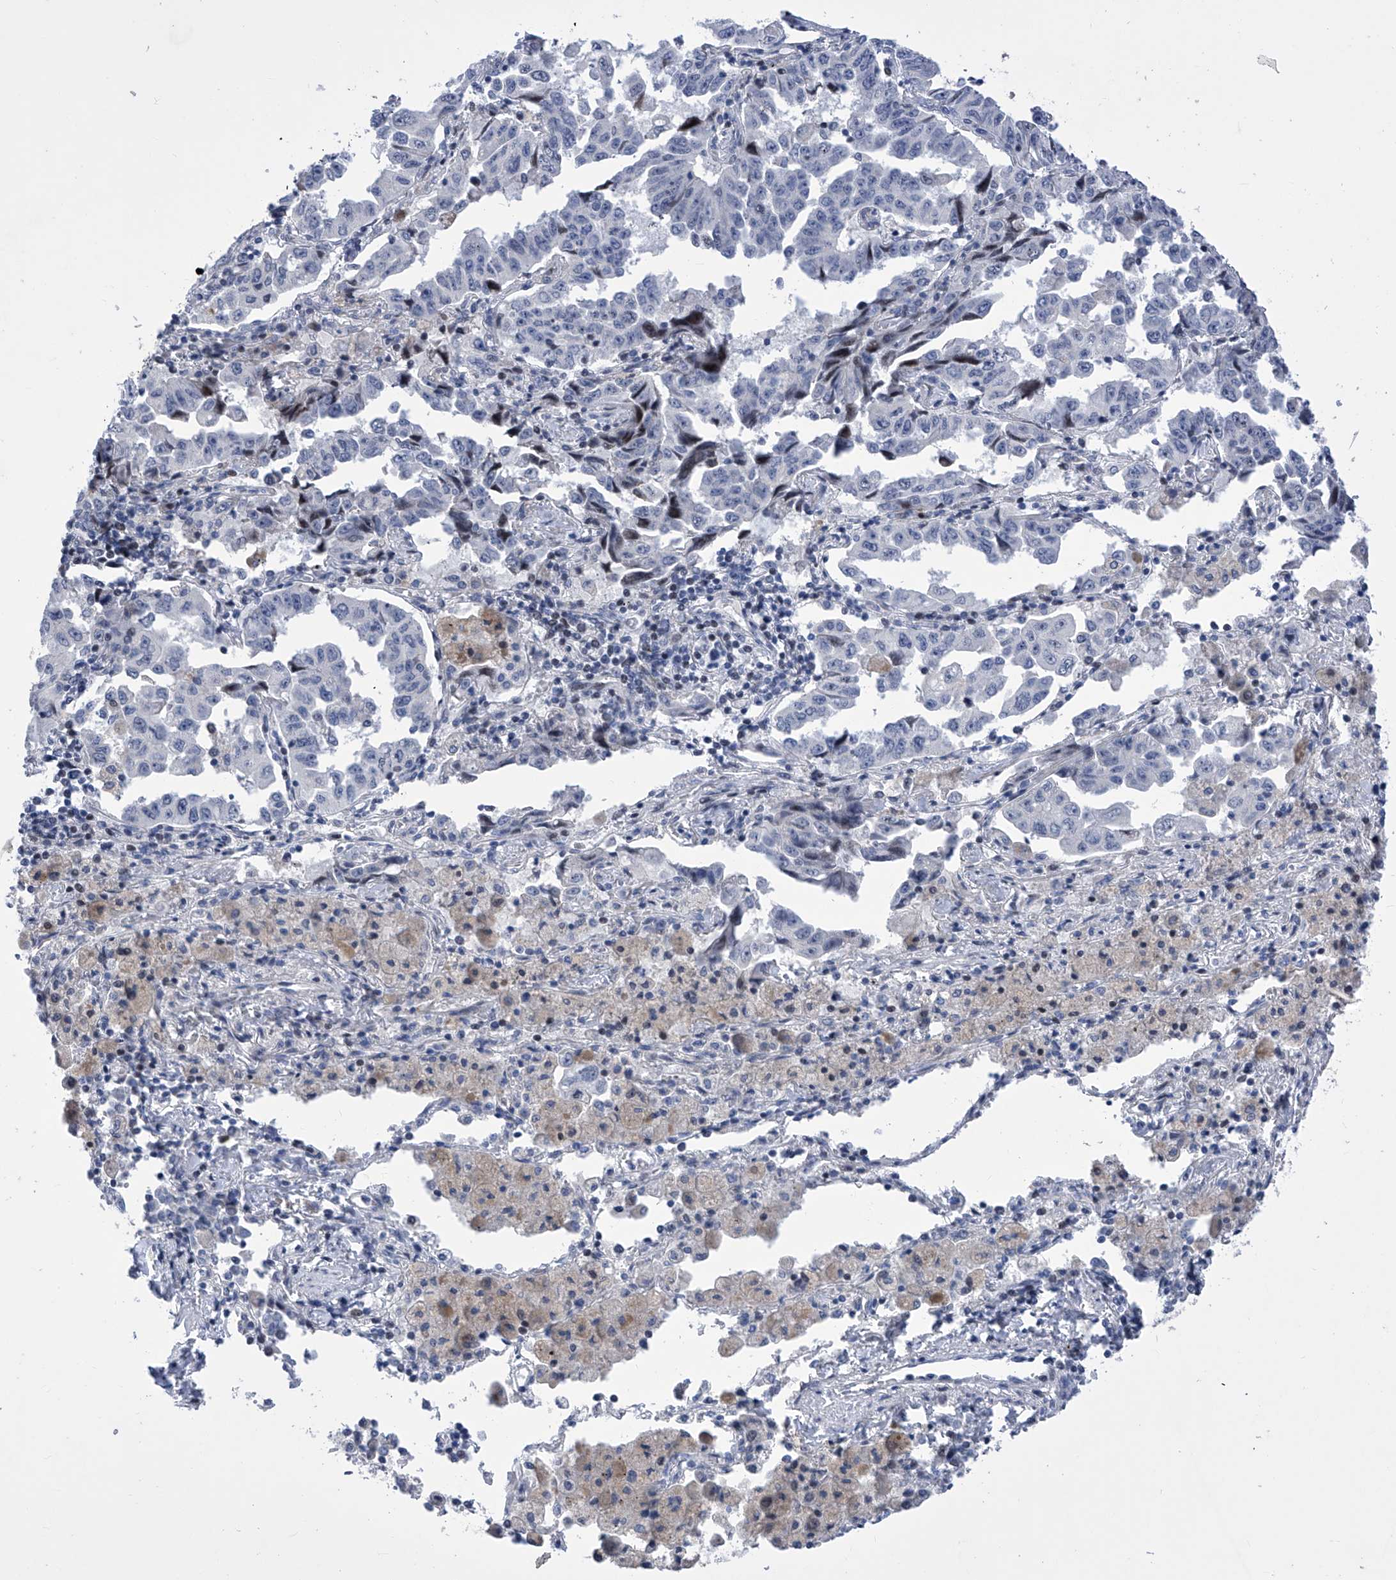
{"staining": {"intensity": "negative", "quantity": "none", "location": "none"}, "tissue": "lung cancer", "cell_type": "Tumor cells", "image_type": "cancer", "snomed": [{"axis": "morphology", "description": "Adenocarcinoma, NOS"}, {"axis": "topography", "description": "Lung"}], "caption": "DAB (3,3'-diaminobenzidine) immunohistochemical staining of lung cancer reveals no significant expression in tumor cells.", "gene": "NUFIP1", "patient": {"sex": "female", "age": 51}}